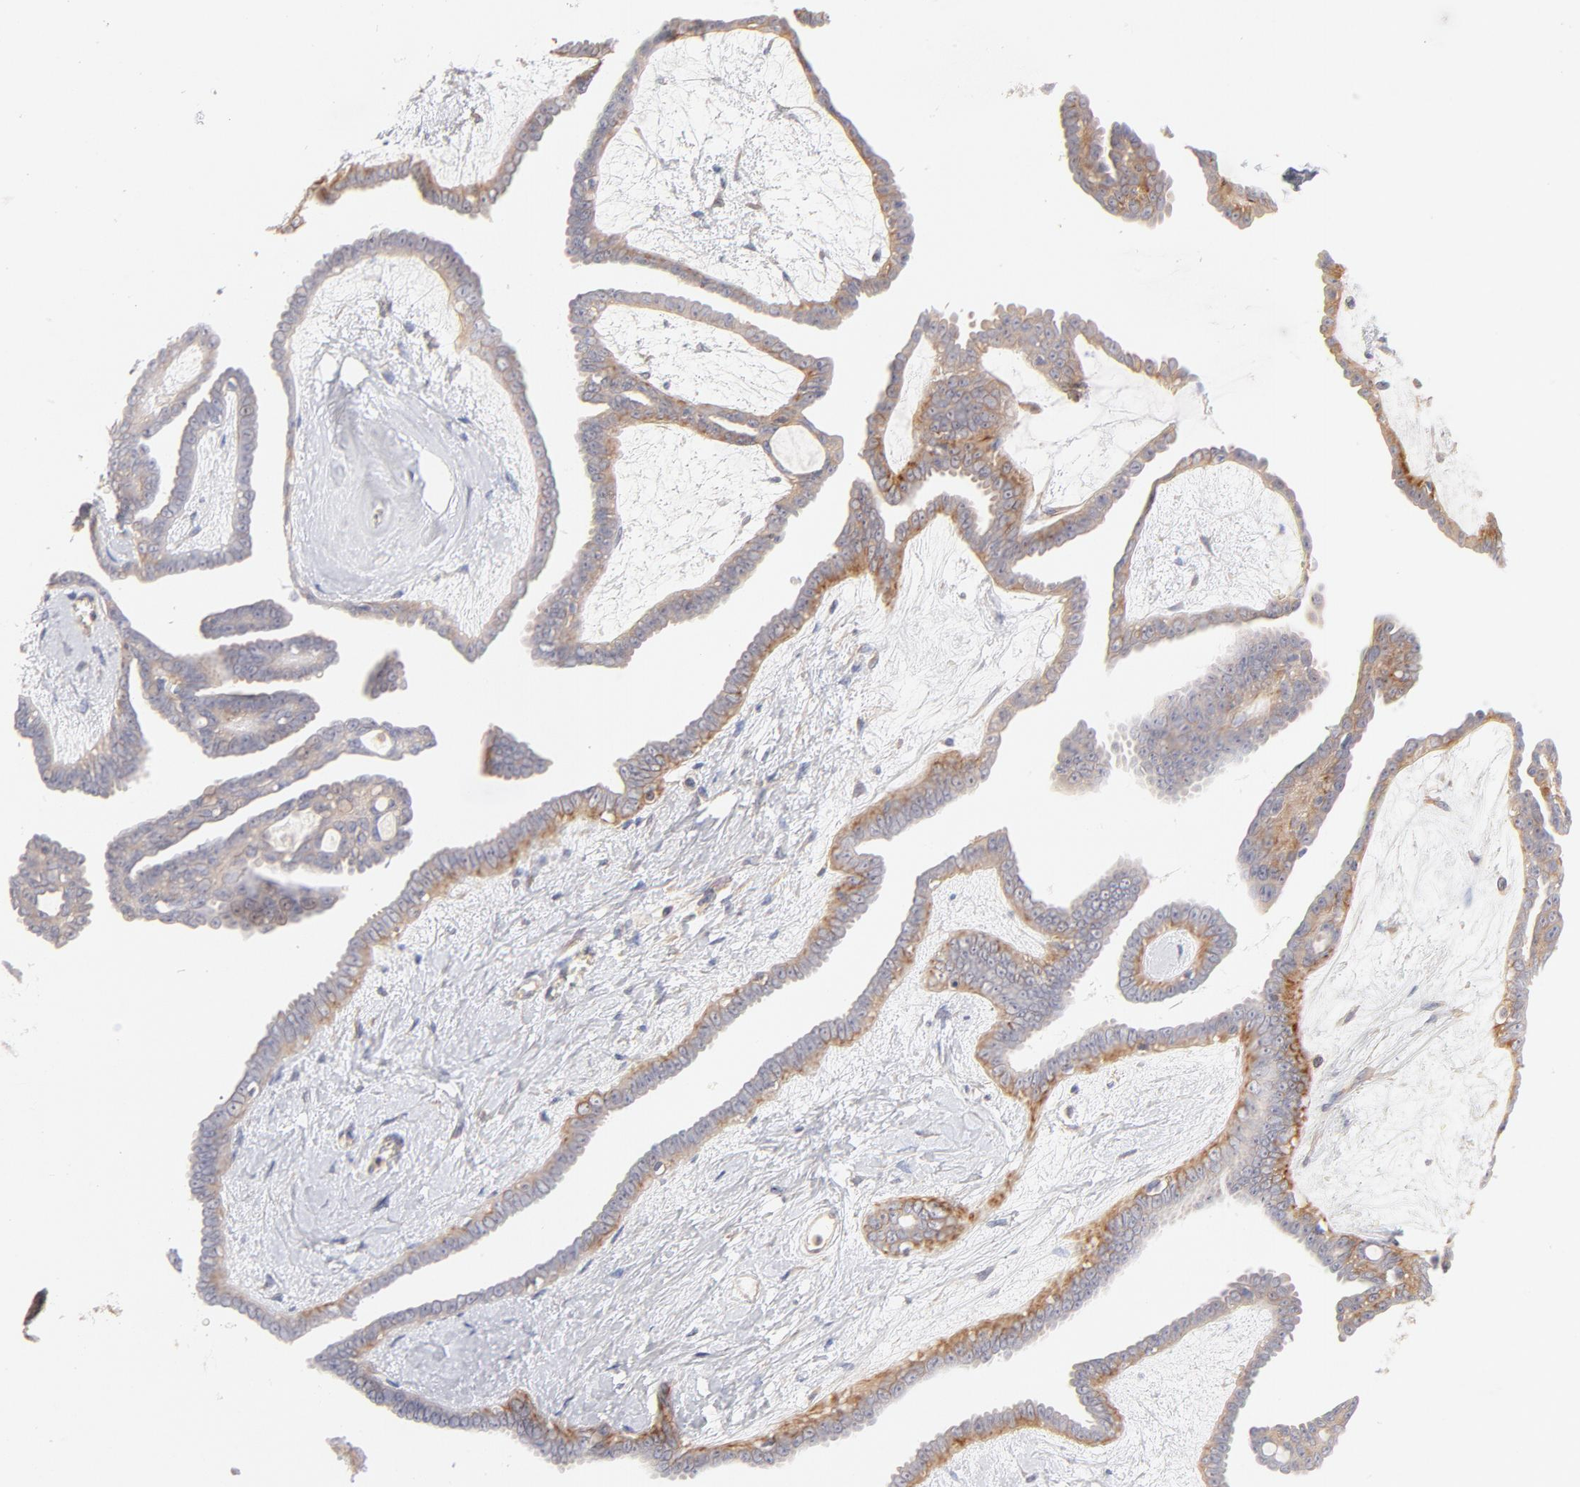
{"staining": {"intensity": "weak", "quantity": "25%-75%", "location": "cytoplasmic/membranous"}, "tissue": "ovarian cancer", "cell_type": "Tumor cells", "image_type": "cancer", "snomed": [{"axis": "morphology", "description": "Cystadenocarcinoma, serous, NOS"}, {"axis": "topography", "description": "Ovary"}], "caption": "Serous cystadenocarcinoma (ovarian) tissue demonstrates weak cytoplasmic/membranous staining in approximately 25%-75% of tumor cells, visualized by immunohistochemistry.", "gene": "LDLRAP1", "patient": {"sex": "female", "age": 71}}